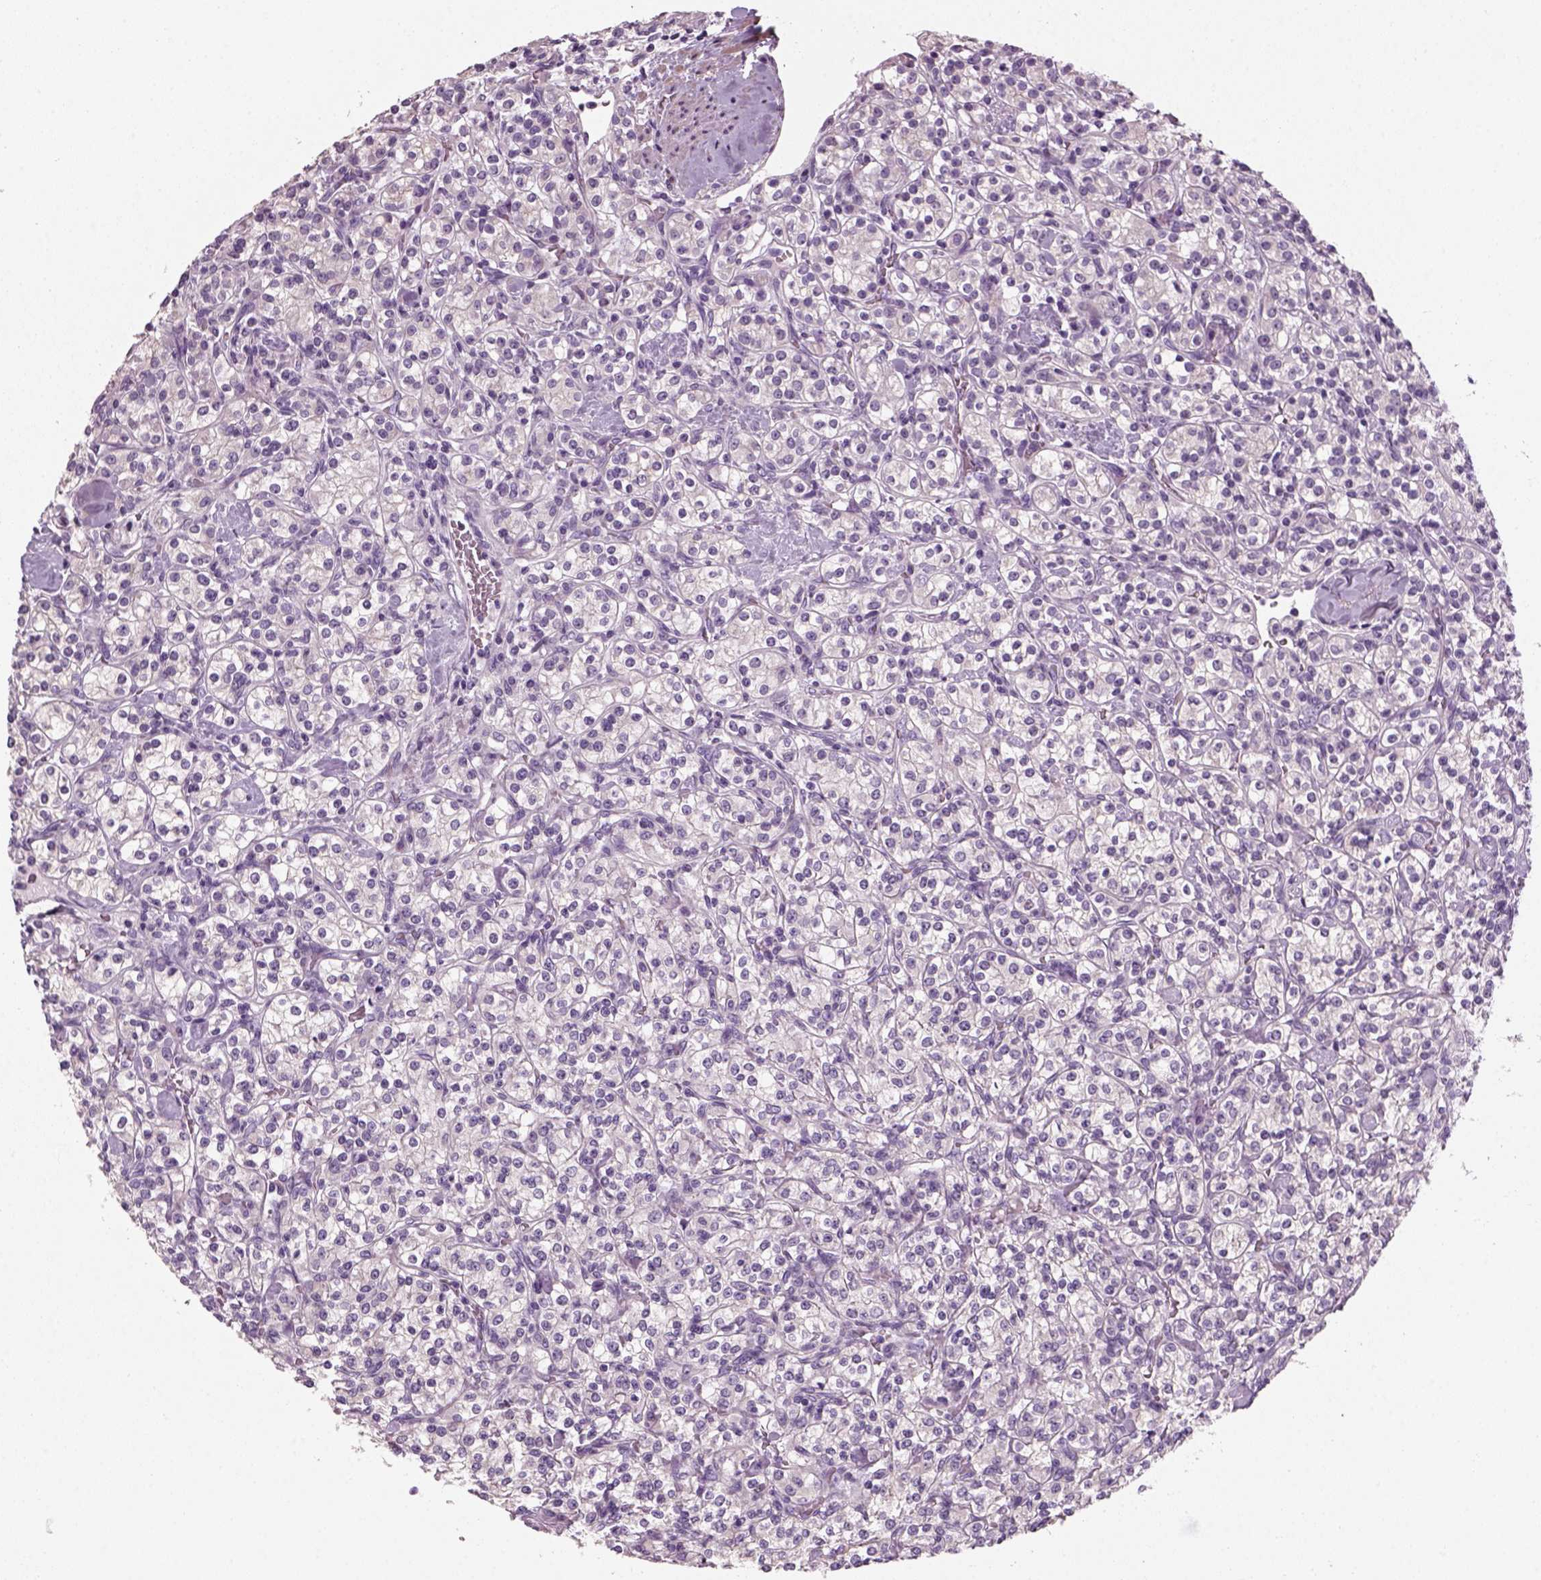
{"staining": {"intensity": "negative", "quantity": "none", "location": "none"}, "tissue": "renal cancer", "cell_type": "Tumor cells", "image_type": "cancer", "snomed": [{"axis": "morphology", "description": "Adenocarcinoma, NOS"}, {"axis": "topography", "description": "Kidney"}], "caption": "An IHC image of renal cancer is shown. There is no staining in tumor cells of renal cancer.", "gene": "ELOVL3", "patient": {"sex": "male", "age": 77}}